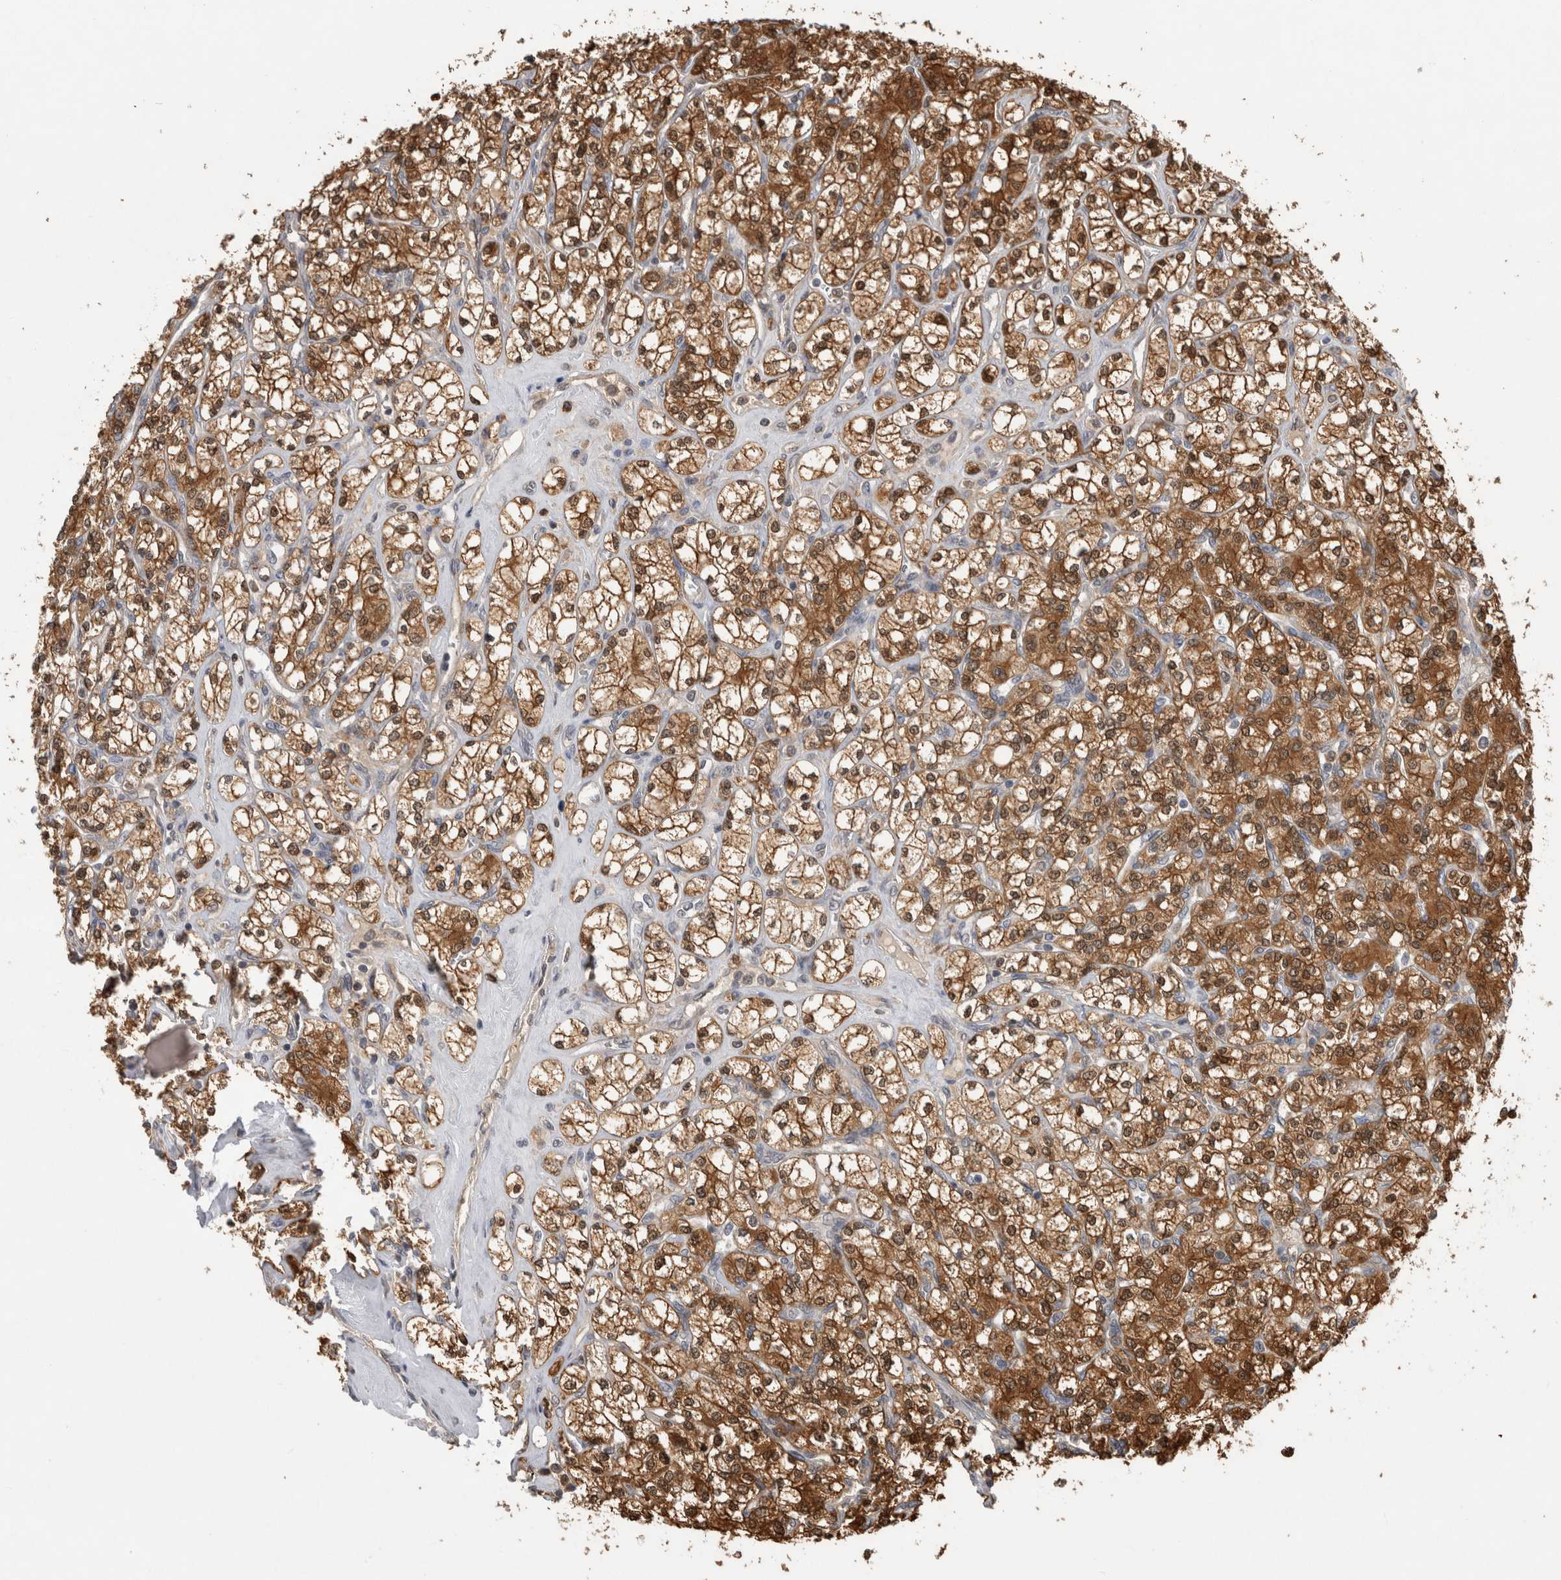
{"staining": {"intensity": "moderate", "quantity": ">75%", "location": "cytoplasmic/membranous,nuclear"}, "tissue": "renal cancer", "cell_type": "Tumor cells", "image_type": "cancer", "snomed": [{"axis": "morphology", "description": "Adenocarcinoma, NOS"}, {"axis": "topography", "description": "Kidney"}], "caption": "There is medium levels of moderate cytoplasmic/membranous and nuclear staining in tumor cells of adenocarcinoma (renal), as demonstrated by immunohistochemical staining (brown color).", "gene": "ASTN2", "patient": {"sex": "male", "age": 77}}